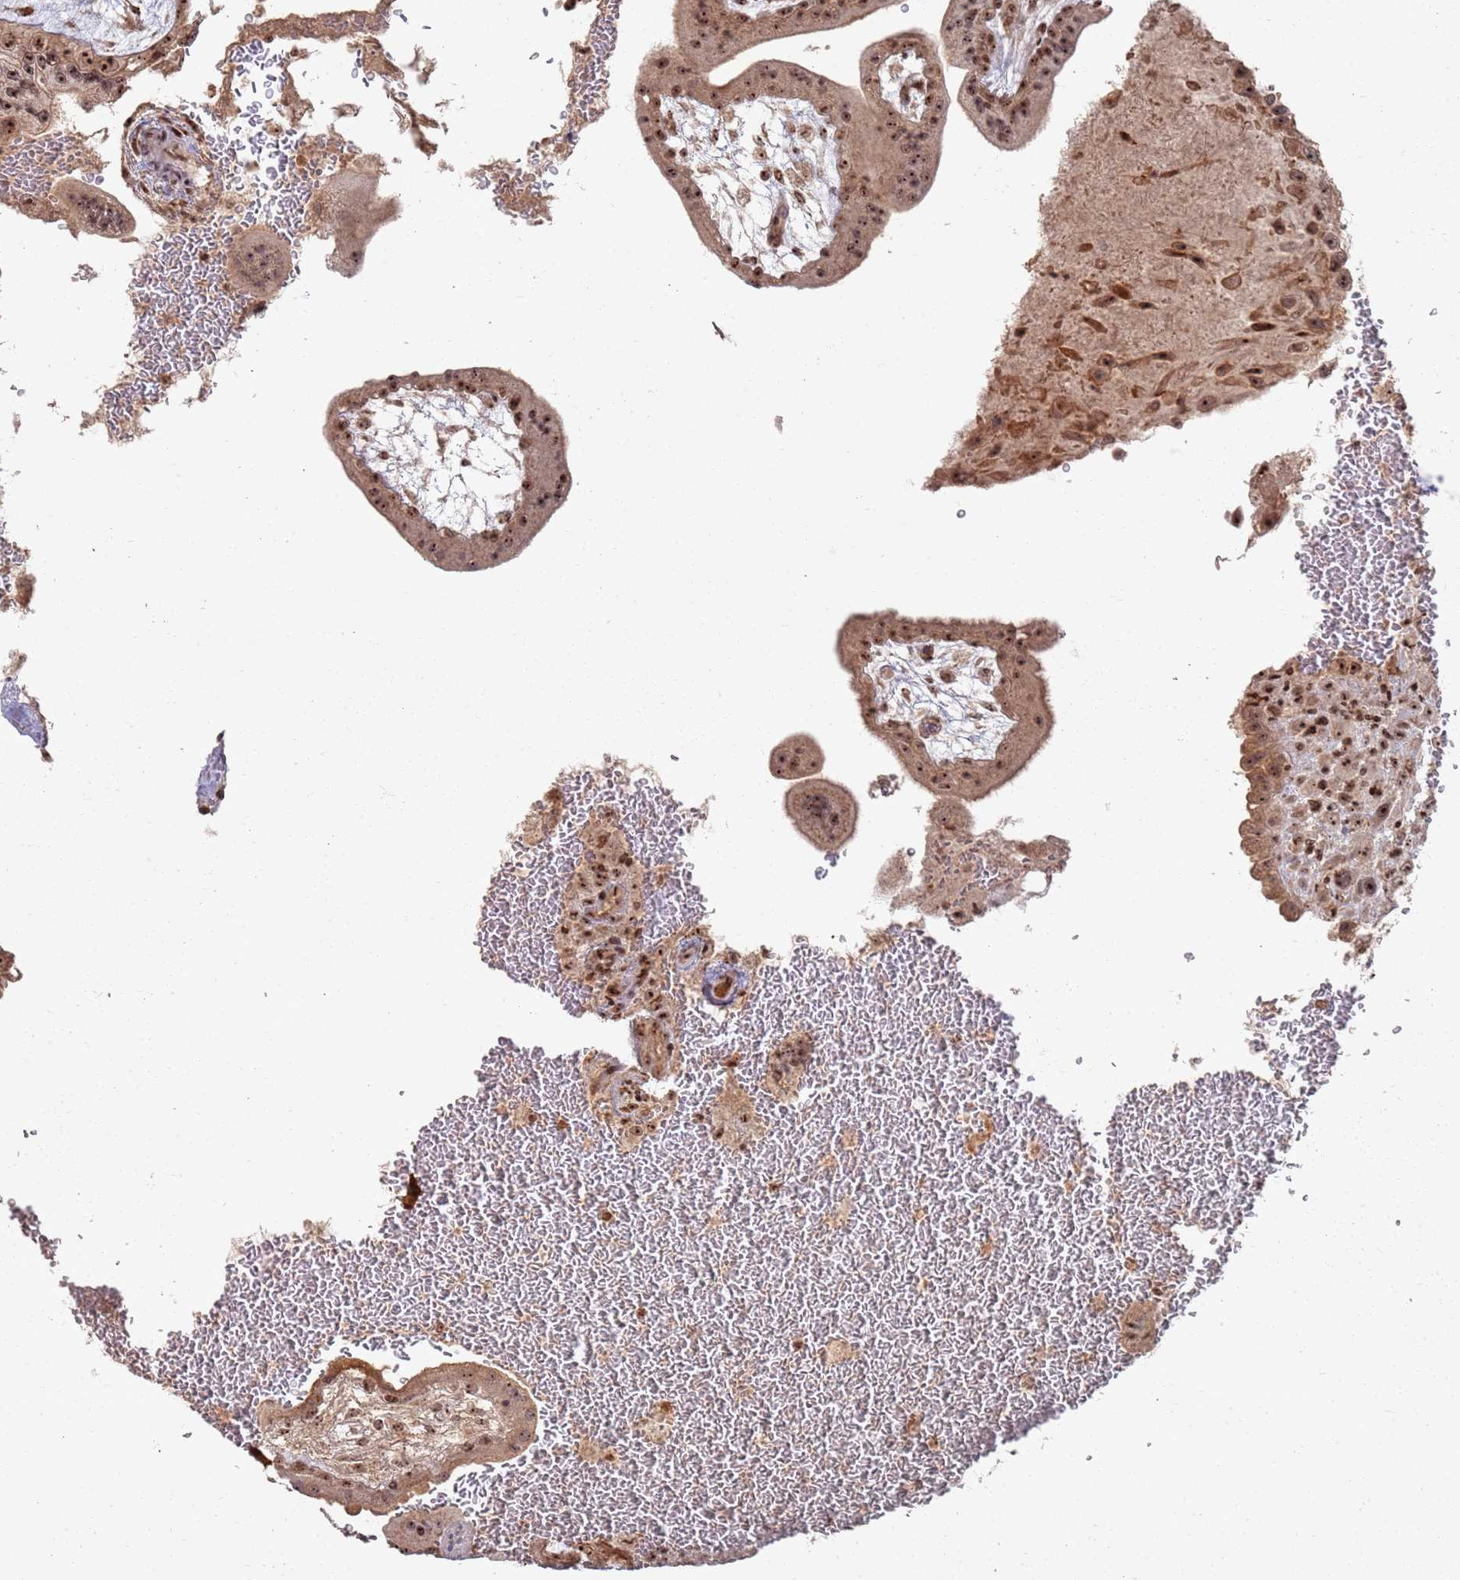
{"staining": {"intensity": "moderate", "quantity": ">75%", "location": "cytoplasmic/membranous,nuclear"}, "tissue": "placenta", "cell_type": "Trophoblastic cells", "image_type": "normal", "snomed": [{"axis": "morphology", "description": "Normal tissue, NOS"}, {"axis": "topography", "description": "Placenta"}], "caption": "High-power microscopy captured an immunohistochemistry (IHC) histopathology image of normal placenta, revealing moderate cytoplasmic/membranous,nuclear expression in about >75% of trophoblastic cells. (DAB (3,3'-diaminobenzidine) IHC, brown staining for protein, blue staining for nuclei).", "gene": "UTP11", "patient": {"sex": "female", "age": 35}}